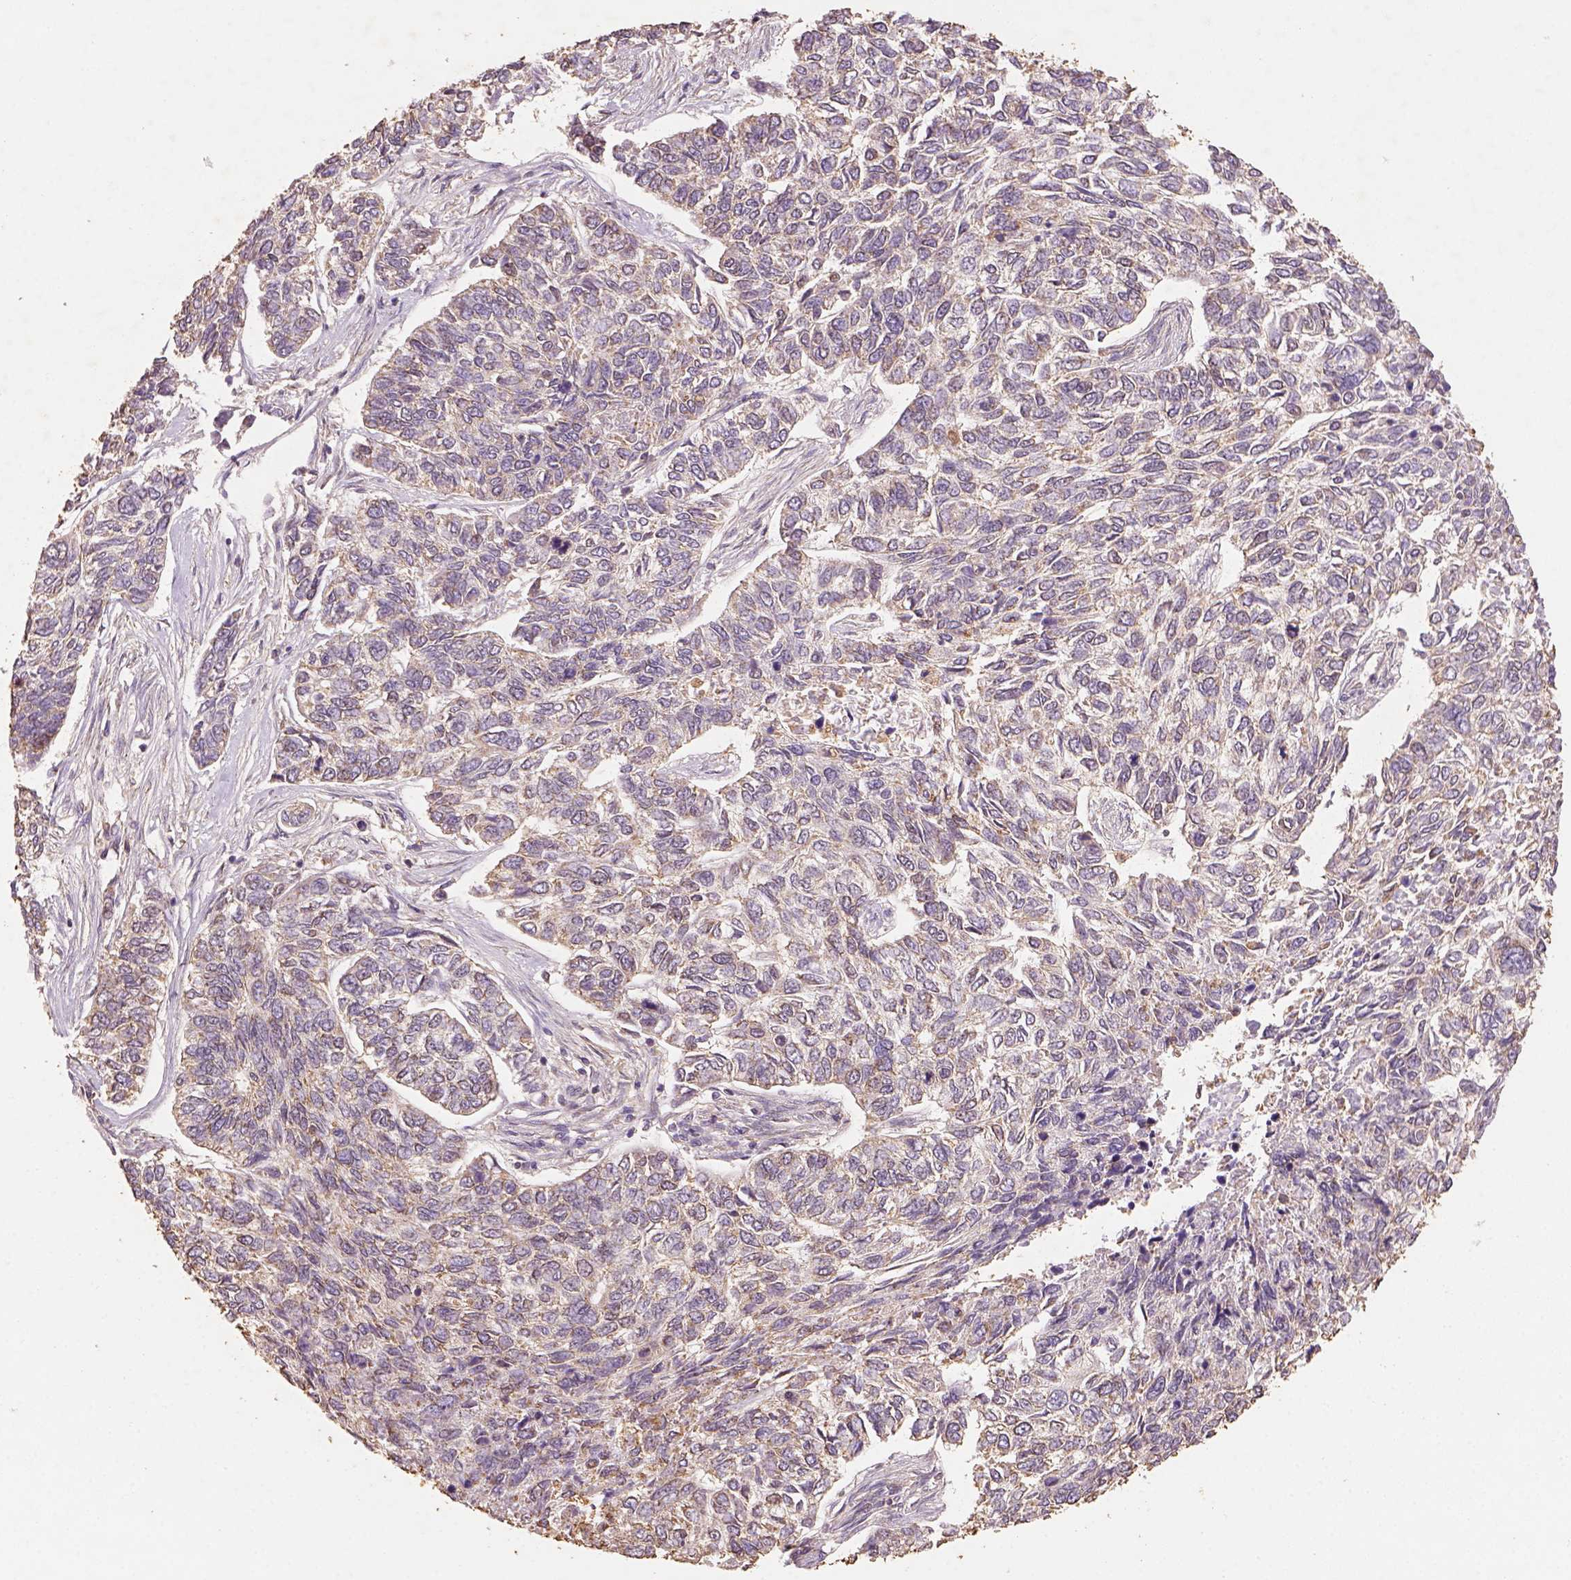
{"staining": {"intensity": "weak", "quantity": ">75%", "location": "cytoplasmic/membranous"}, "tissue": "skin cancer", "cell_type": "Tumor cells", "image_type": "cancer", "snomed": [{"axis": "morphology", "description": "Basal cell carcinoma"}, {"axis": "topography", "description": "Skin"}], "caption": "Skin cancer stained with IHC shows weak cytoplasmic/membranous positivity in about >75% of tumor cells.", "gene": "AP2B1", "patient": {"sex": "female", "age": 65}}